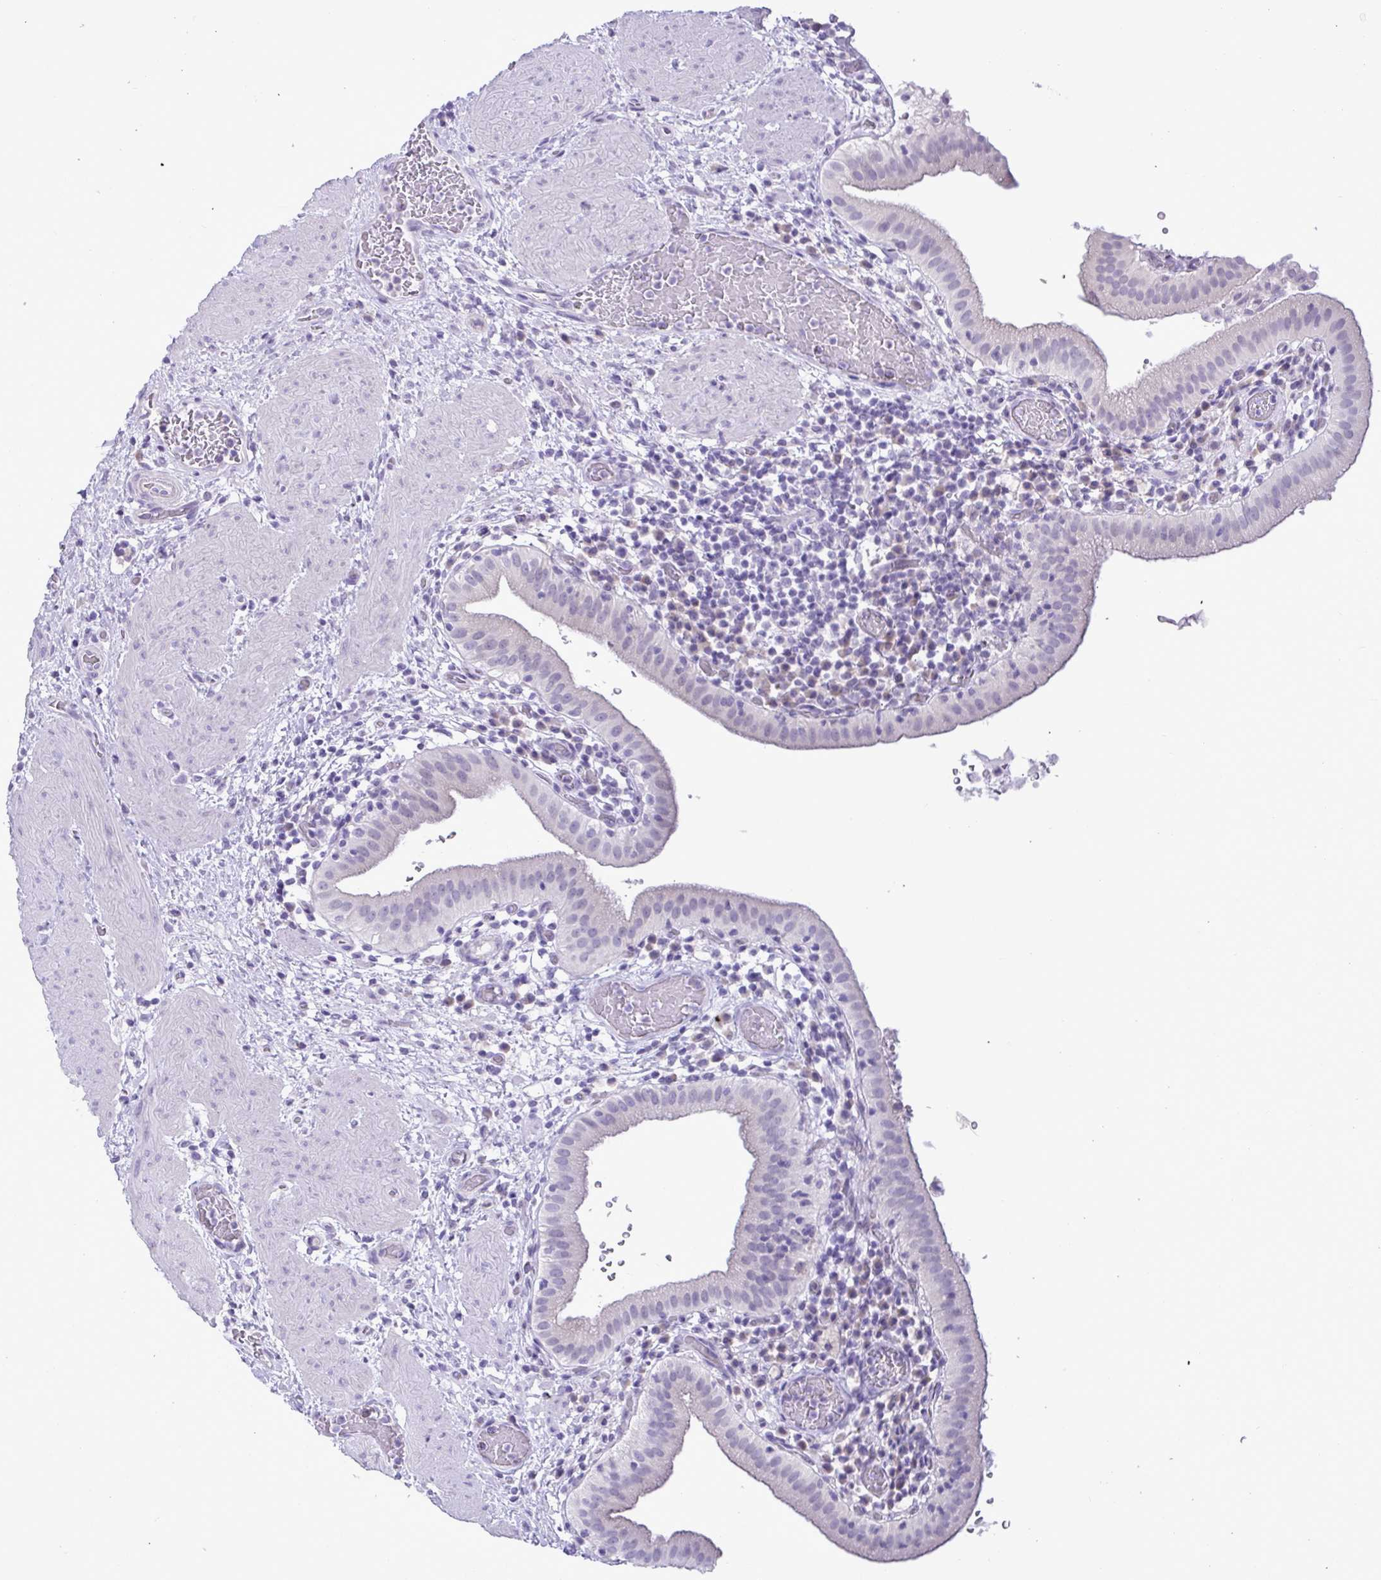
{"staining": {"intensity": "negative", "quantity": "none", "location": "none"}, "tissue": "gallbladder", "cell_type": "Glandular cells", "image_type": "normal", "snomed": [{"axis": "morphology", "description": "Normal tissue, NOS"}, {"axis": "topography", "description": "Gallbladder"}], "caption": "This is an immunohistochemistry histopathology image of normal human gallbladder. There is no positivity in glandular cells.", "gene": "C4orf33", "patient": {"sex": "male", "age": 26}}